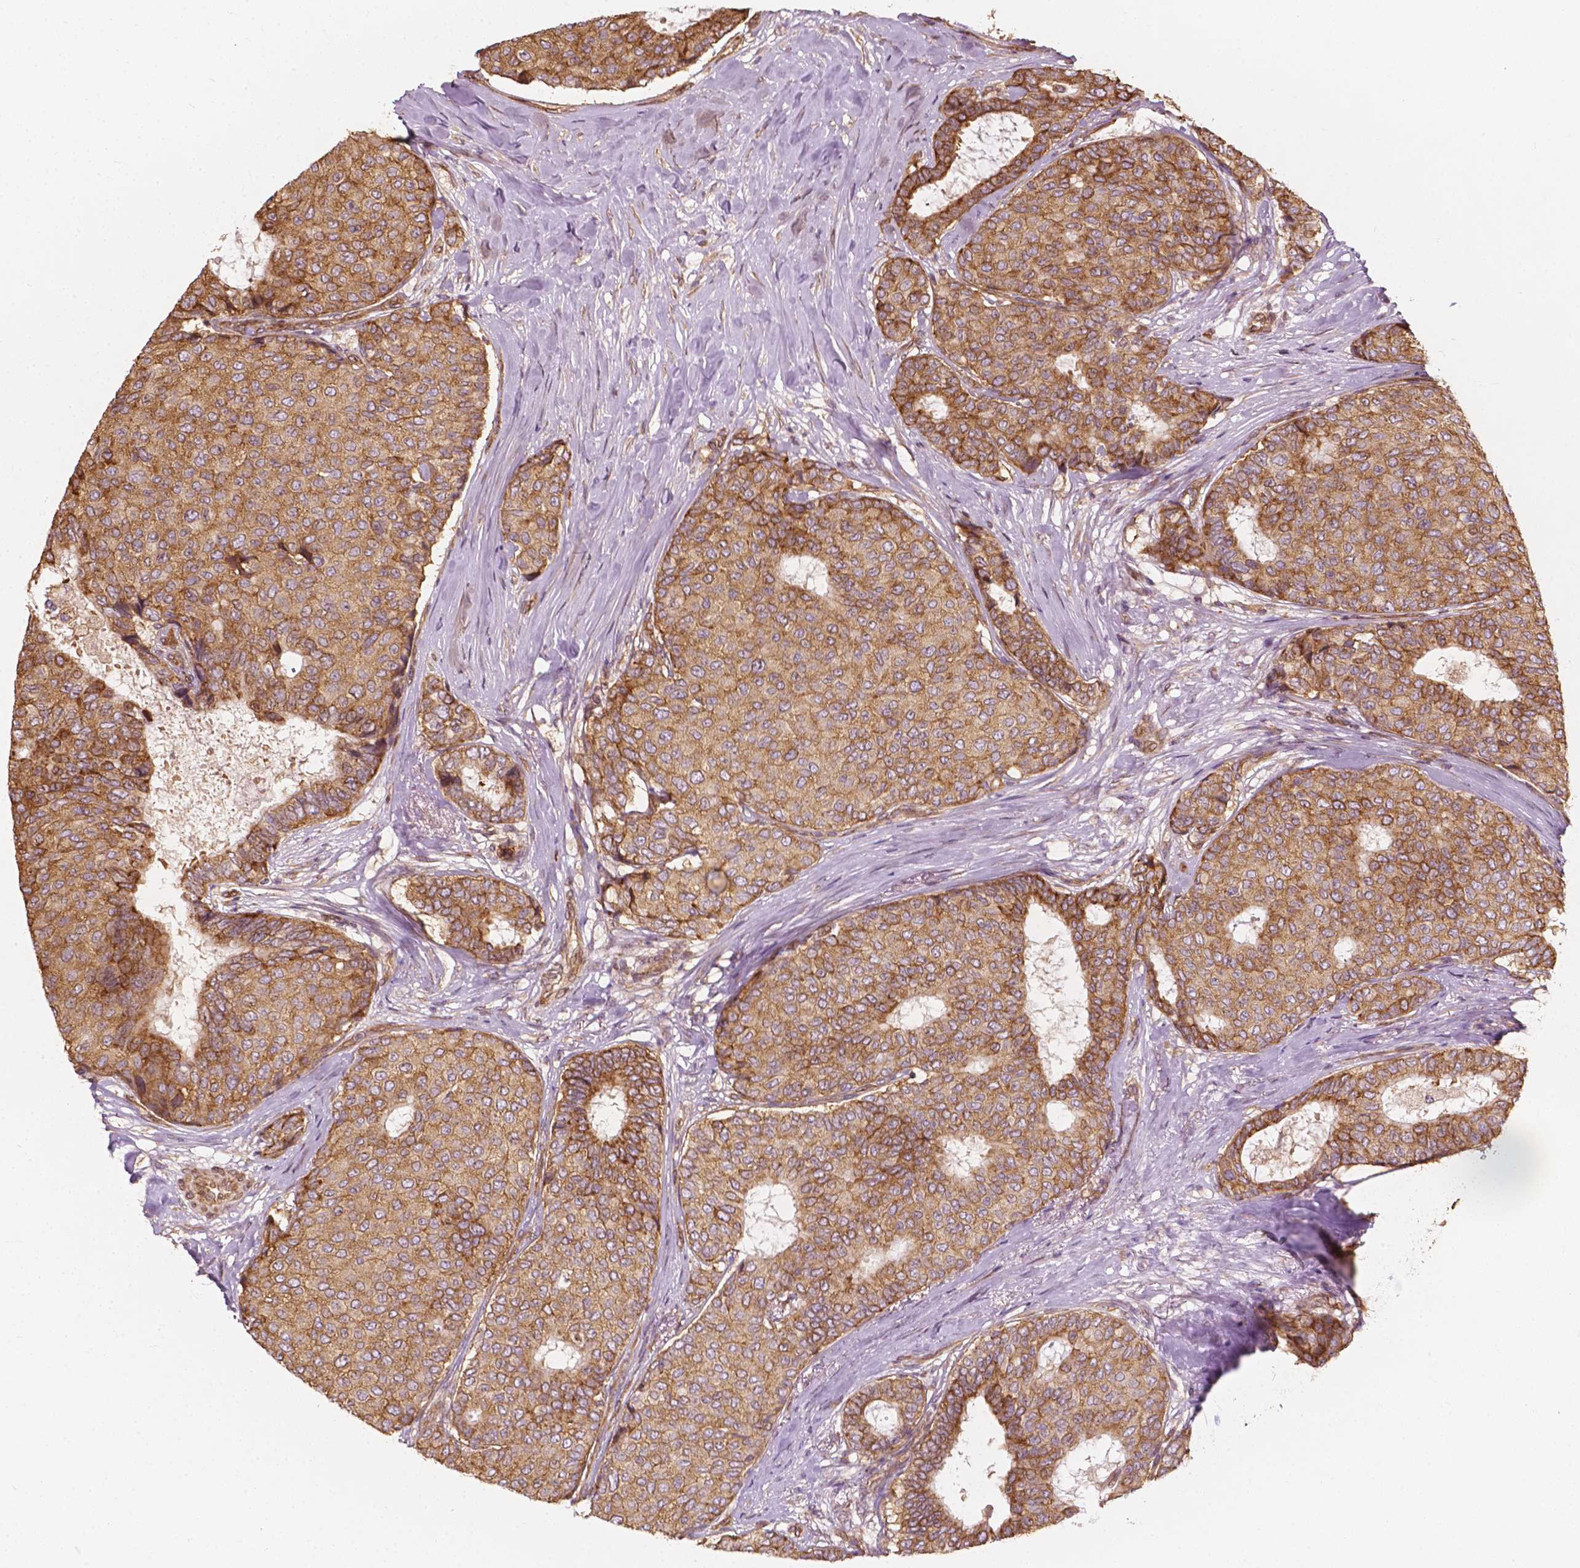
{"staining": {"intensity": "moderate", "quantity": ">75%", "location": "cytoplasmic/membranous"}, "tissue": "breast cancer", "cell_type": "Tumor cells", "image_type": "cancer", "snomed": [{"axis": "morphology", "description": "Duct carcinoma"}, {"axis": "topography", "description": "Breast"}], "caption": "Protein staining exhibits moderate cytoplasmic/membranous expression in approximately >75% of tumor cells in breast invasive ductal carcinoma.", "gene": "G3BP1", "patient": {"sex": "female", "age": 75}}